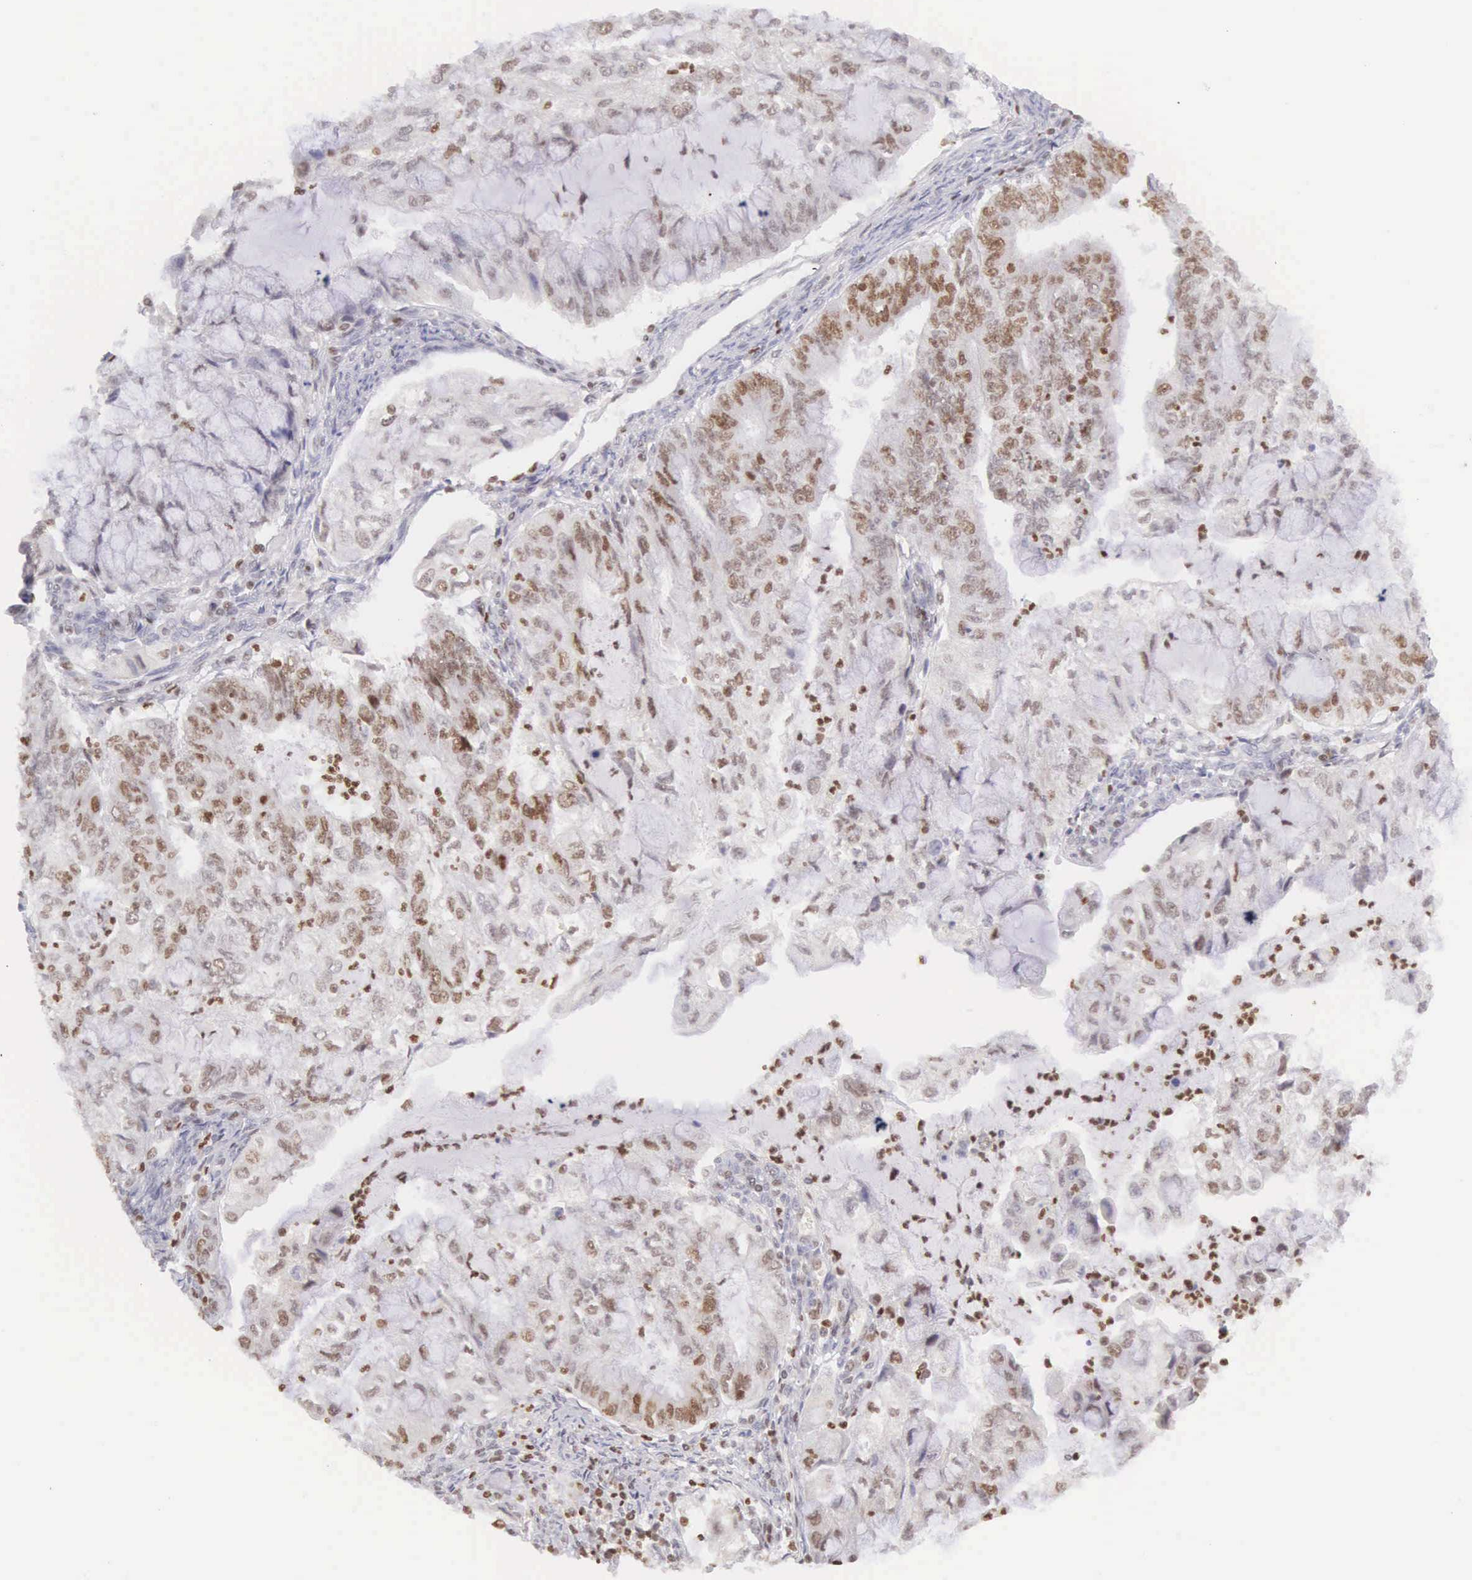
{"staining": {"intensity": "weak", "quantity": "25%-75%", "location": "nuclear"}, "tissue": "endometrial cancer", "cell_type": "Tumor cells", "image_type": "cancer", "snomed": [{"axis": "morphology", "description": "Adenocarcinoma, NOS"}, {"axis": "topography", "description": "Endometrium"}], "caption": "The immunohistochemical stain labels weak nuclear expression in tumor cells of adenocarcinoma (endometrial) tissue. (Stains: DAB in brown, nuclei in blue, Microscopy: brightfield microscopy at high magnification).", "gene": "VRK1", "patient": {"sex": "female", "age": 75}}